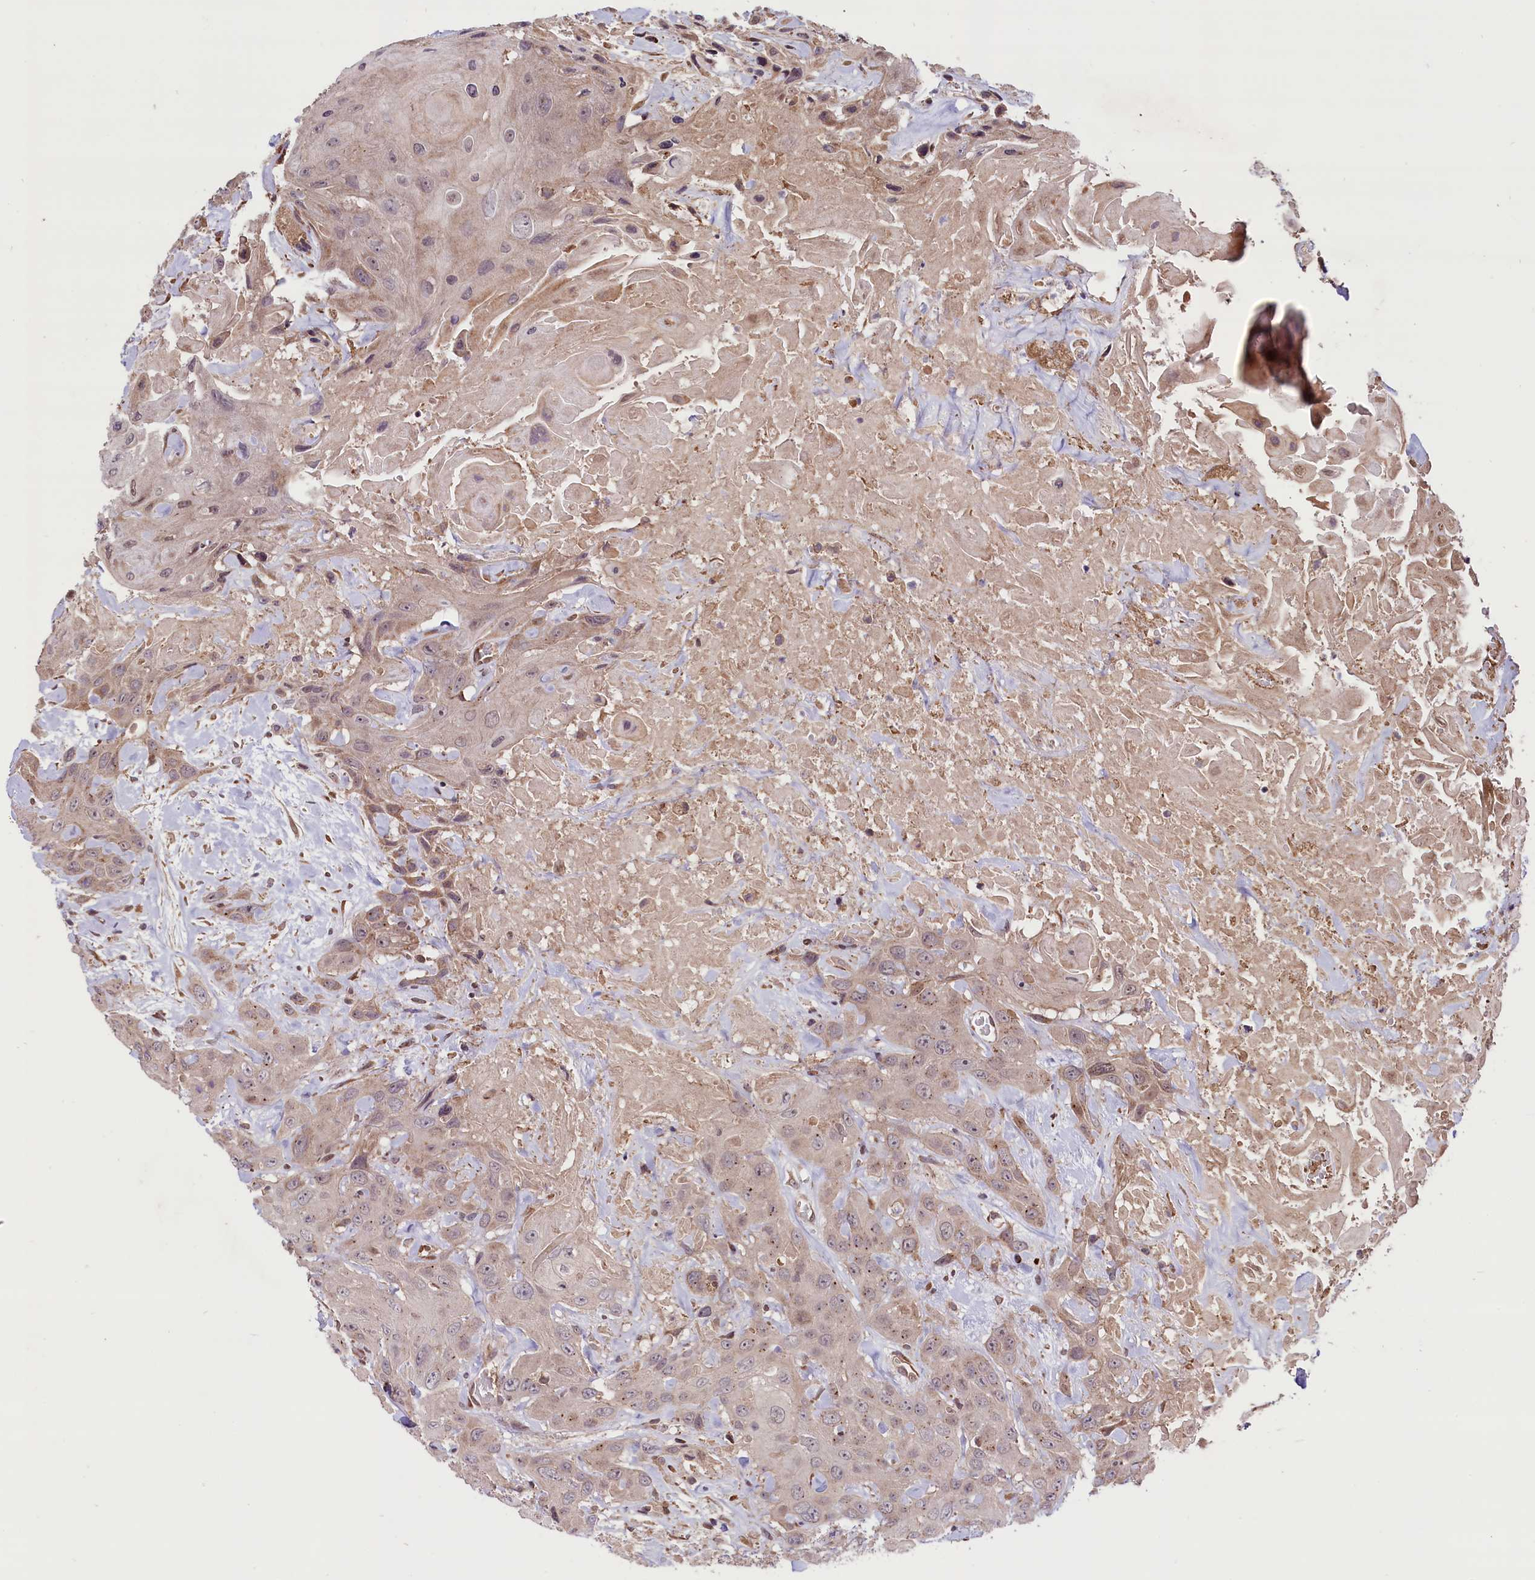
{"staining": {"intensity": "weak", "quantity": "<25%", "location": "cytoplasmic/membranous,nuclear"}, "tissue": "head and neck cancer", "cell_type": "Tumor cells", "image_type": "cancer", "snomed": [{"axis": "morphology", "description": "Squamous cell carcinoma, NOS"}, {"axis": "topography", "description": "Head-Neck"}], "caption": "Head and neck cancer was stained to show a protein in brown. There is no significant staining in tumor cells.", "gene": "HDAC5", "patient": {"sex": "male", "age": 81}}